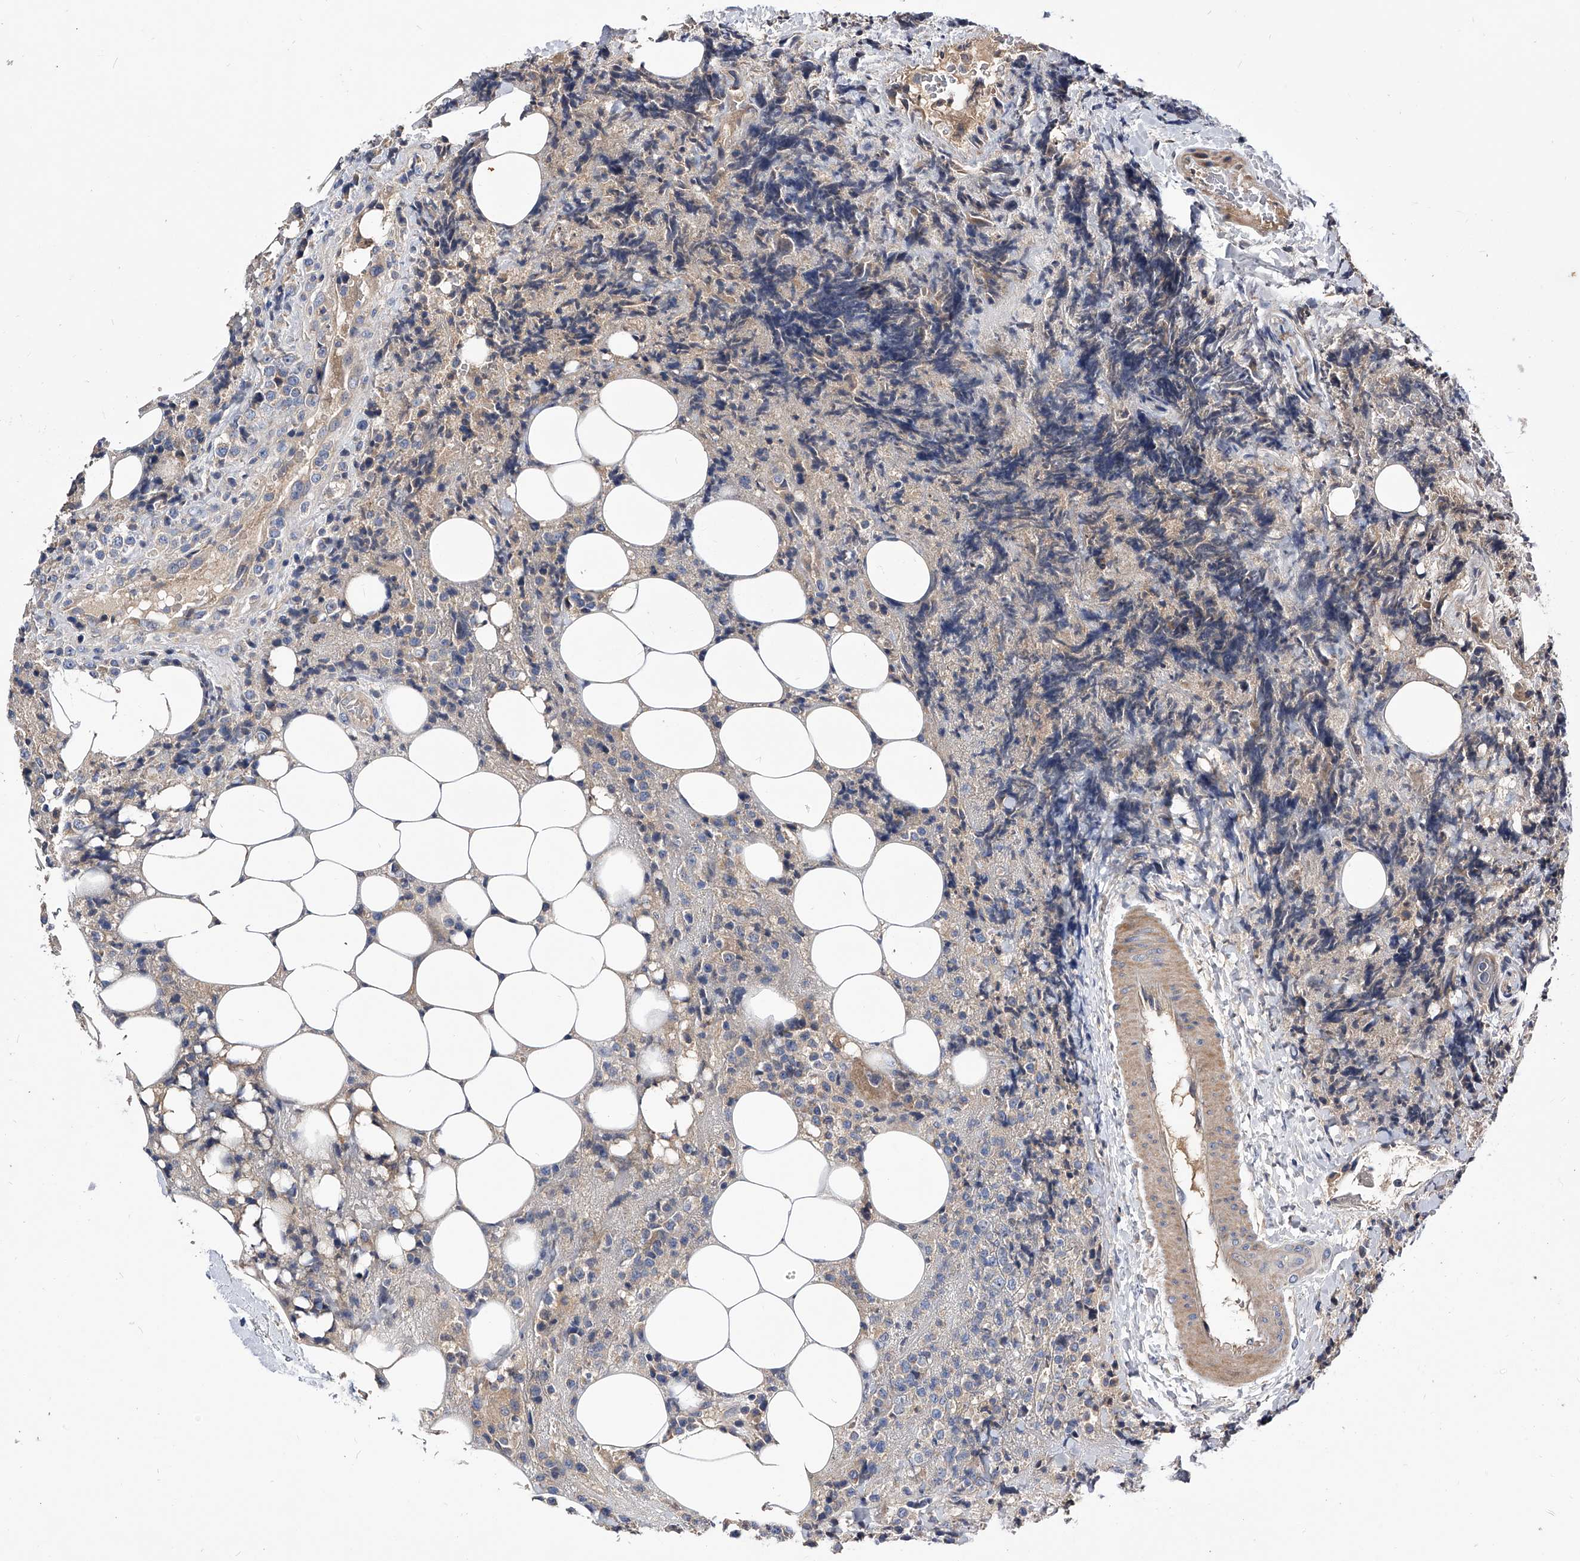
{"staining": {"intensity": "negative", "quantity": "none", "location": "none"}, "tissue": "lymphoma", "cell_type": "Tumor cells", "image_type": "cancer", "snomed": [{"axis": "morphology", "description": "Malignant lymphoma, non-Hodgkin's type, High grade"}, {"axis": "topography", "description": "Lymph node"}], "caption": "Micrograph shows no protein expression in tumor cells of lymphoma tissue. Nuclei are stained in blue.", "gene": "ARL4C", "patient": {"sex": "male", "age": 13}}